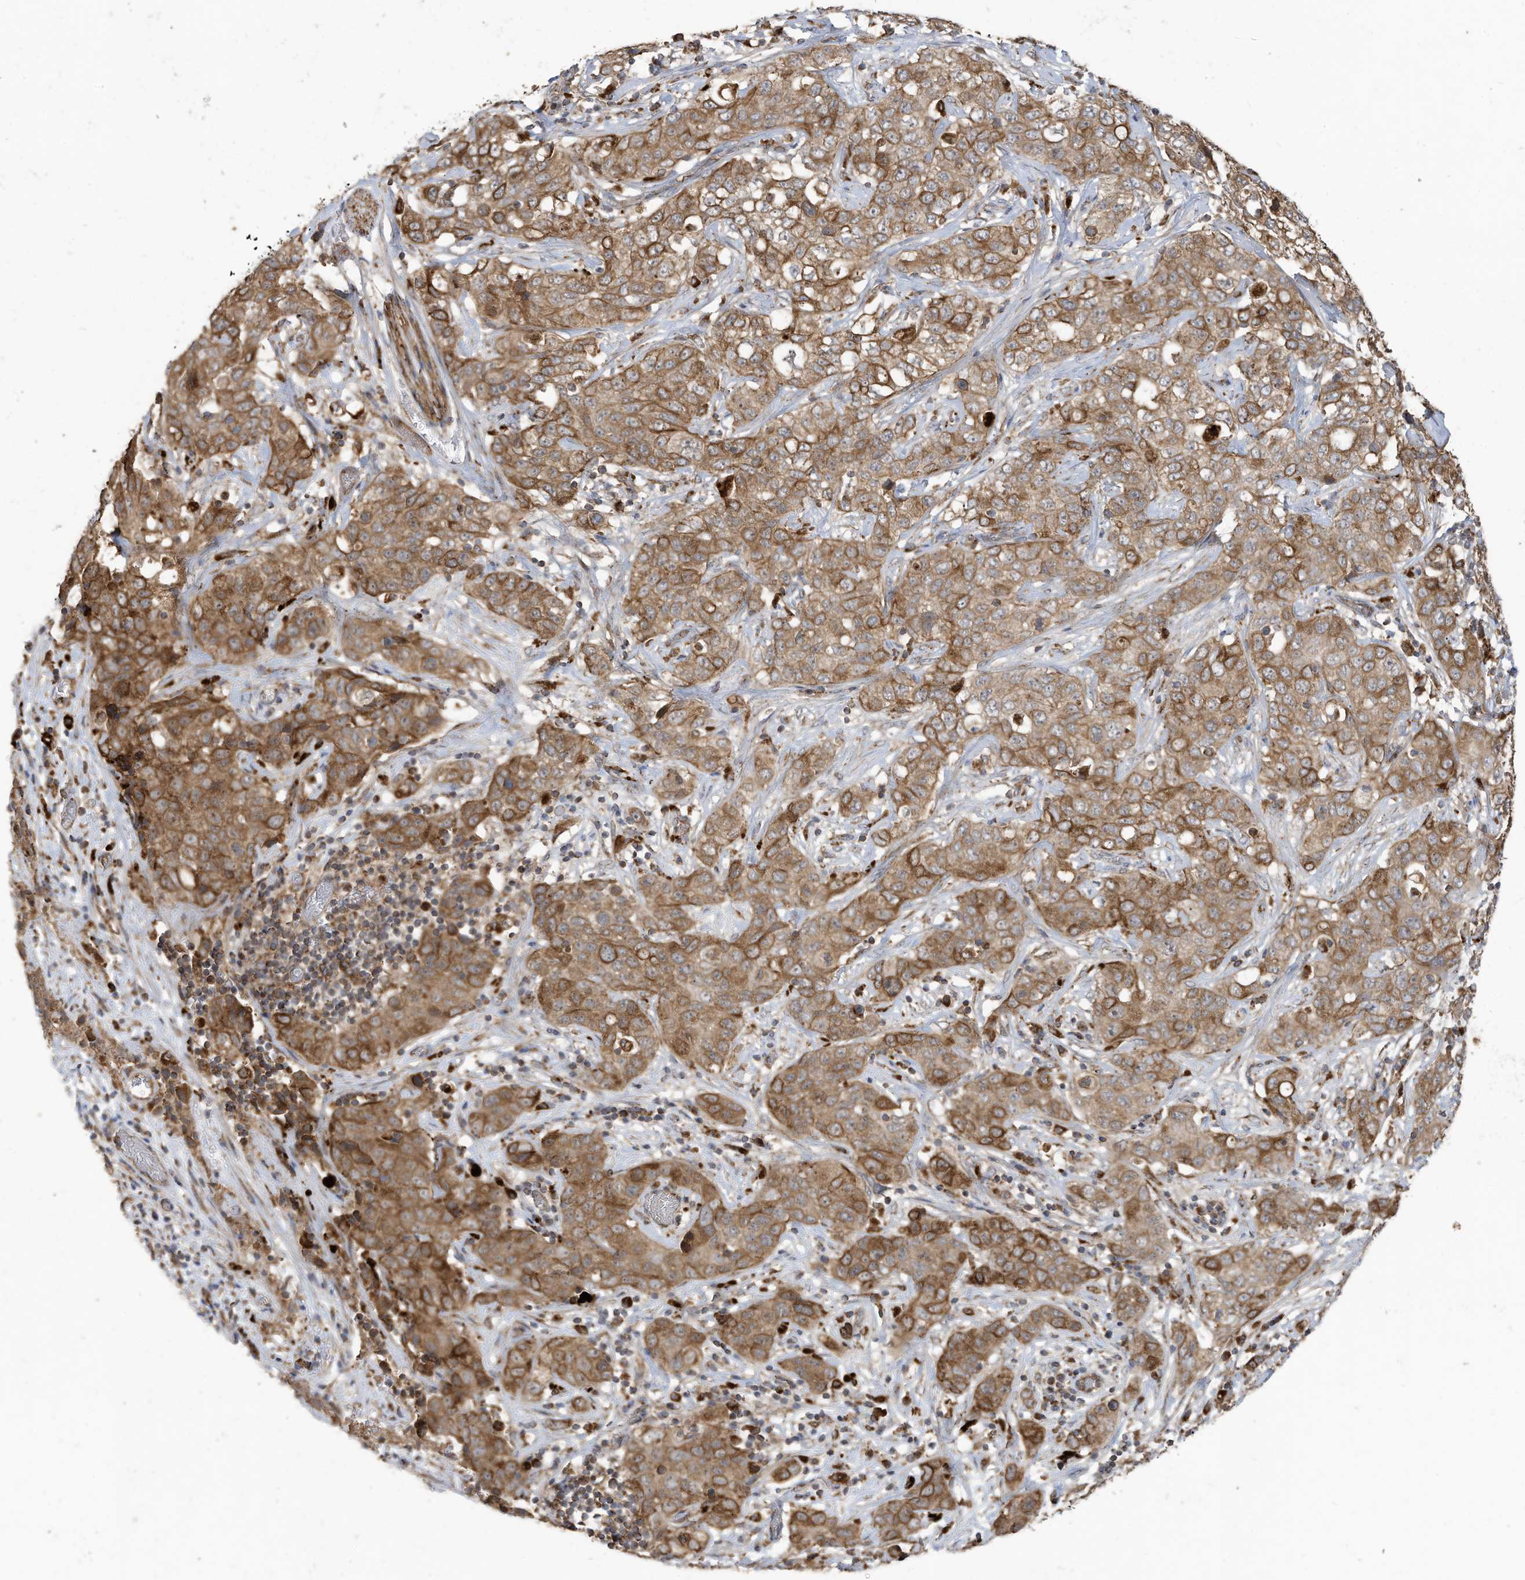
{"staining": {"intensity": "moderate", "quantity": ">75%", "location": "cytoplasmic/membranous"}, "tissue": "stomach cancer", "cell_type": "Tumor cells", "image_type": "cancer", "snomed": [{"axis": "morphology", "description": "Normal tissue, NOS"}, {"axis": "morphology", "description": "Adenocarcinoma, NOS"}, {"axis": "topography", "description": "Lymph node"}, {"axis": "topography", "description": "Stomach"}], "caption": "A brown stain shows moderate cytoplasmic/membranous positivity of a protein in stomach cancer tumor cells. The staining was performed using DAB, with brown indicating positive protein expression. Nuclei are stained blue with hematoxylin.", "gene": "C2orf74", "patient": {"sex": "male", "age": 48}}